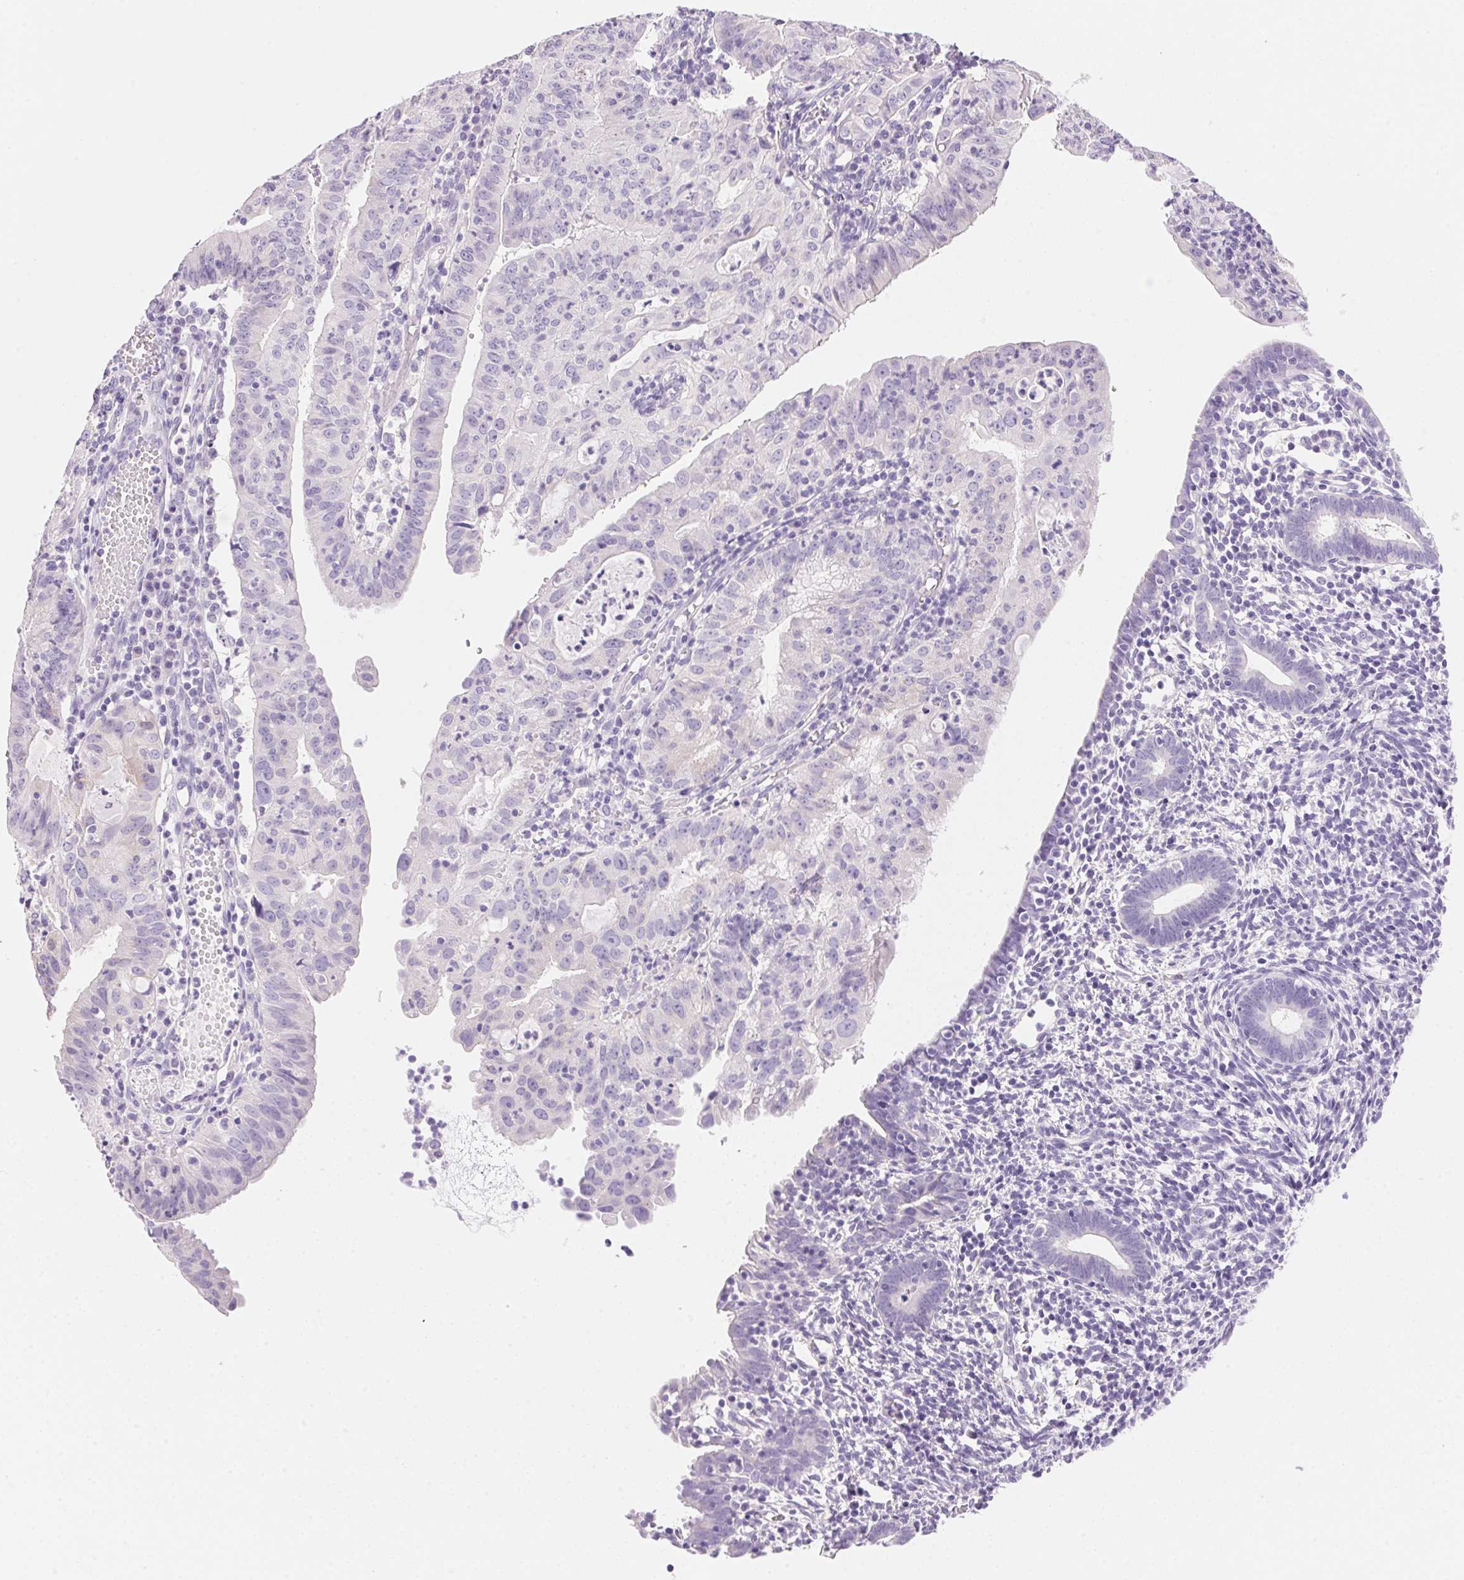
{"staining": {"intensity": "negative", "quantity": "none", "location": "none"}, "tissue": "endometrial cancer", "cell_type": "Tumor cells", "image_type": "cancer", "snomed": [{"axis": "morphology", "description": "Adenocarcinoma, NOS"}, {"axis": "topography", "description": "Endometrium"}], "caption": "An immunohistochemistry micrograph of adenocarcinoma (endometrial) is shown. There is no staining in tumor cells of adenocarcinoma (endometrial).", "gene": "DHCR24", "patient": {"sex": "female", "age": 60}}